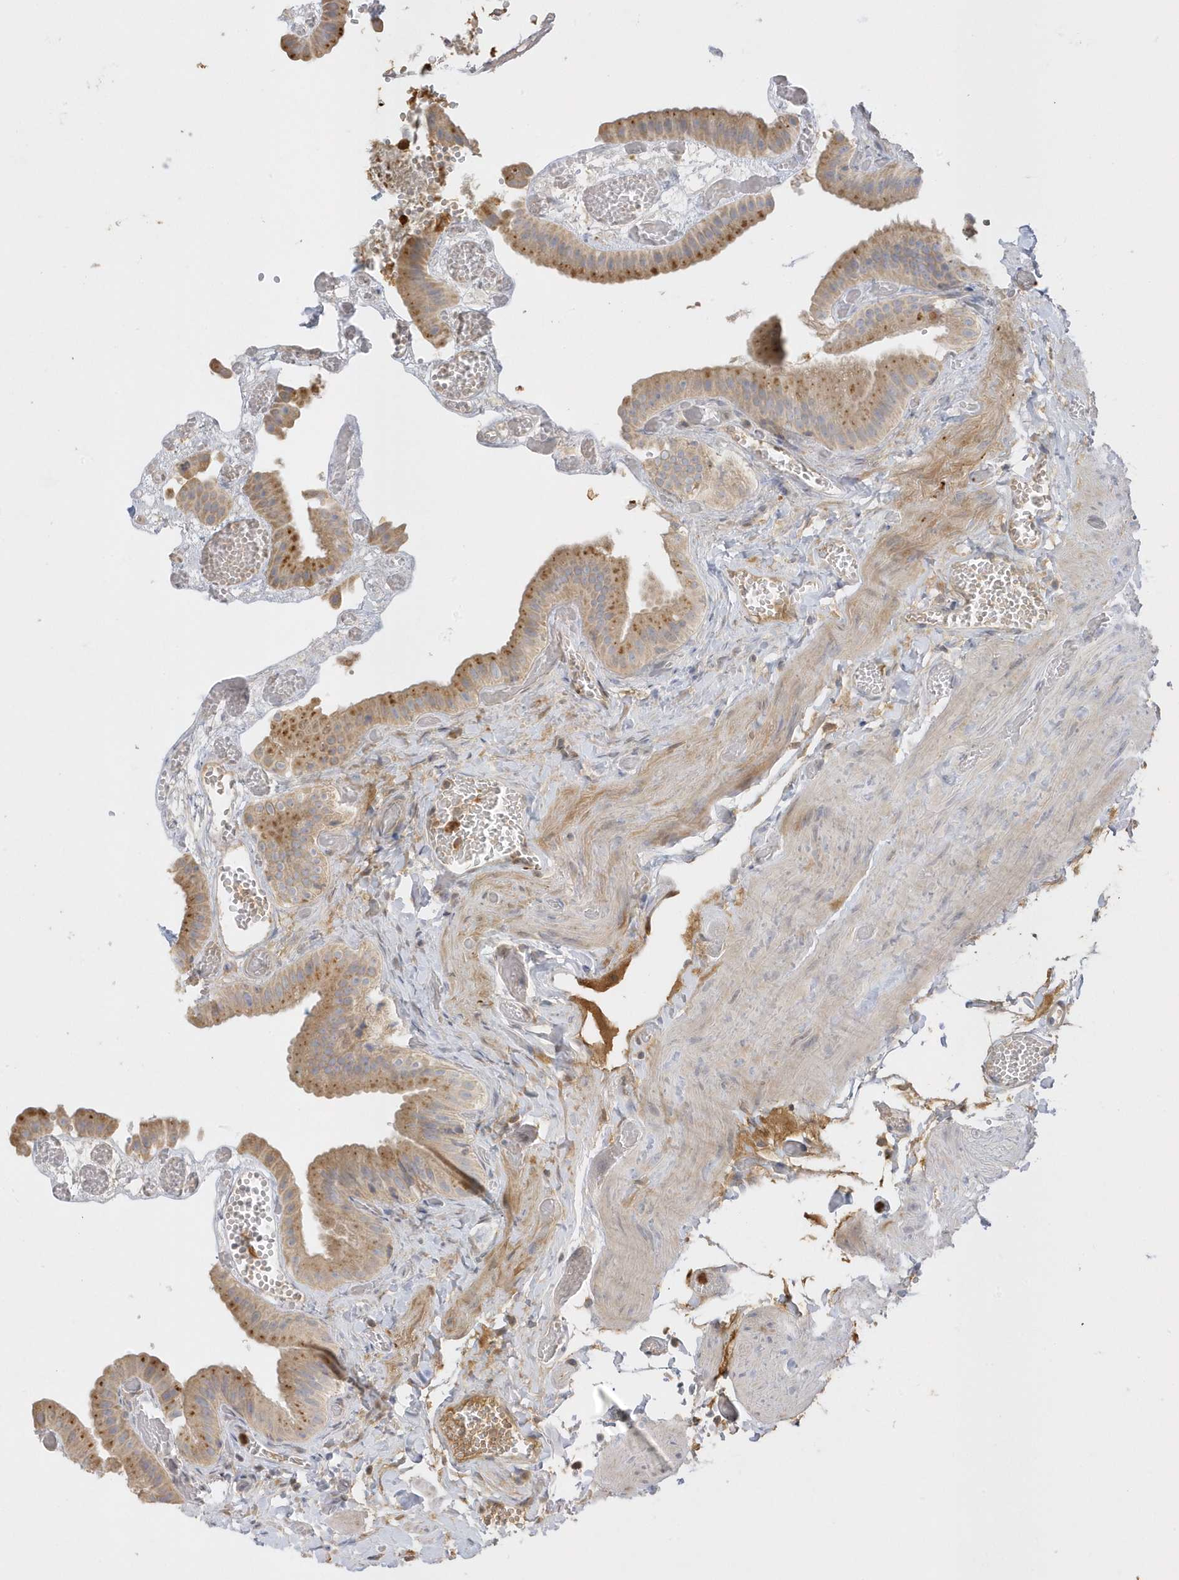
{"staining": {"intensity": "moderate", "quantity": ">75%", "location": "cytoplasmic/membranous"}, "tissue": "gallbladder", "cell_type": "Glandular cells", "image_type": "normal", "snomed": [{"axis": "morphology", "description": "Normal tissue, NOS"}, {"axis": "topography", "description": "Gallbladder"}], "caption": "A histopathology image showing moderate cytoplasmic/membranous staining in approximately >75% of glandular cells in normal gallbladder, as visualized by brown immunohistochemical staining.", "gene": "DPP9", "patient": {"sex": "female", "age": 64}}